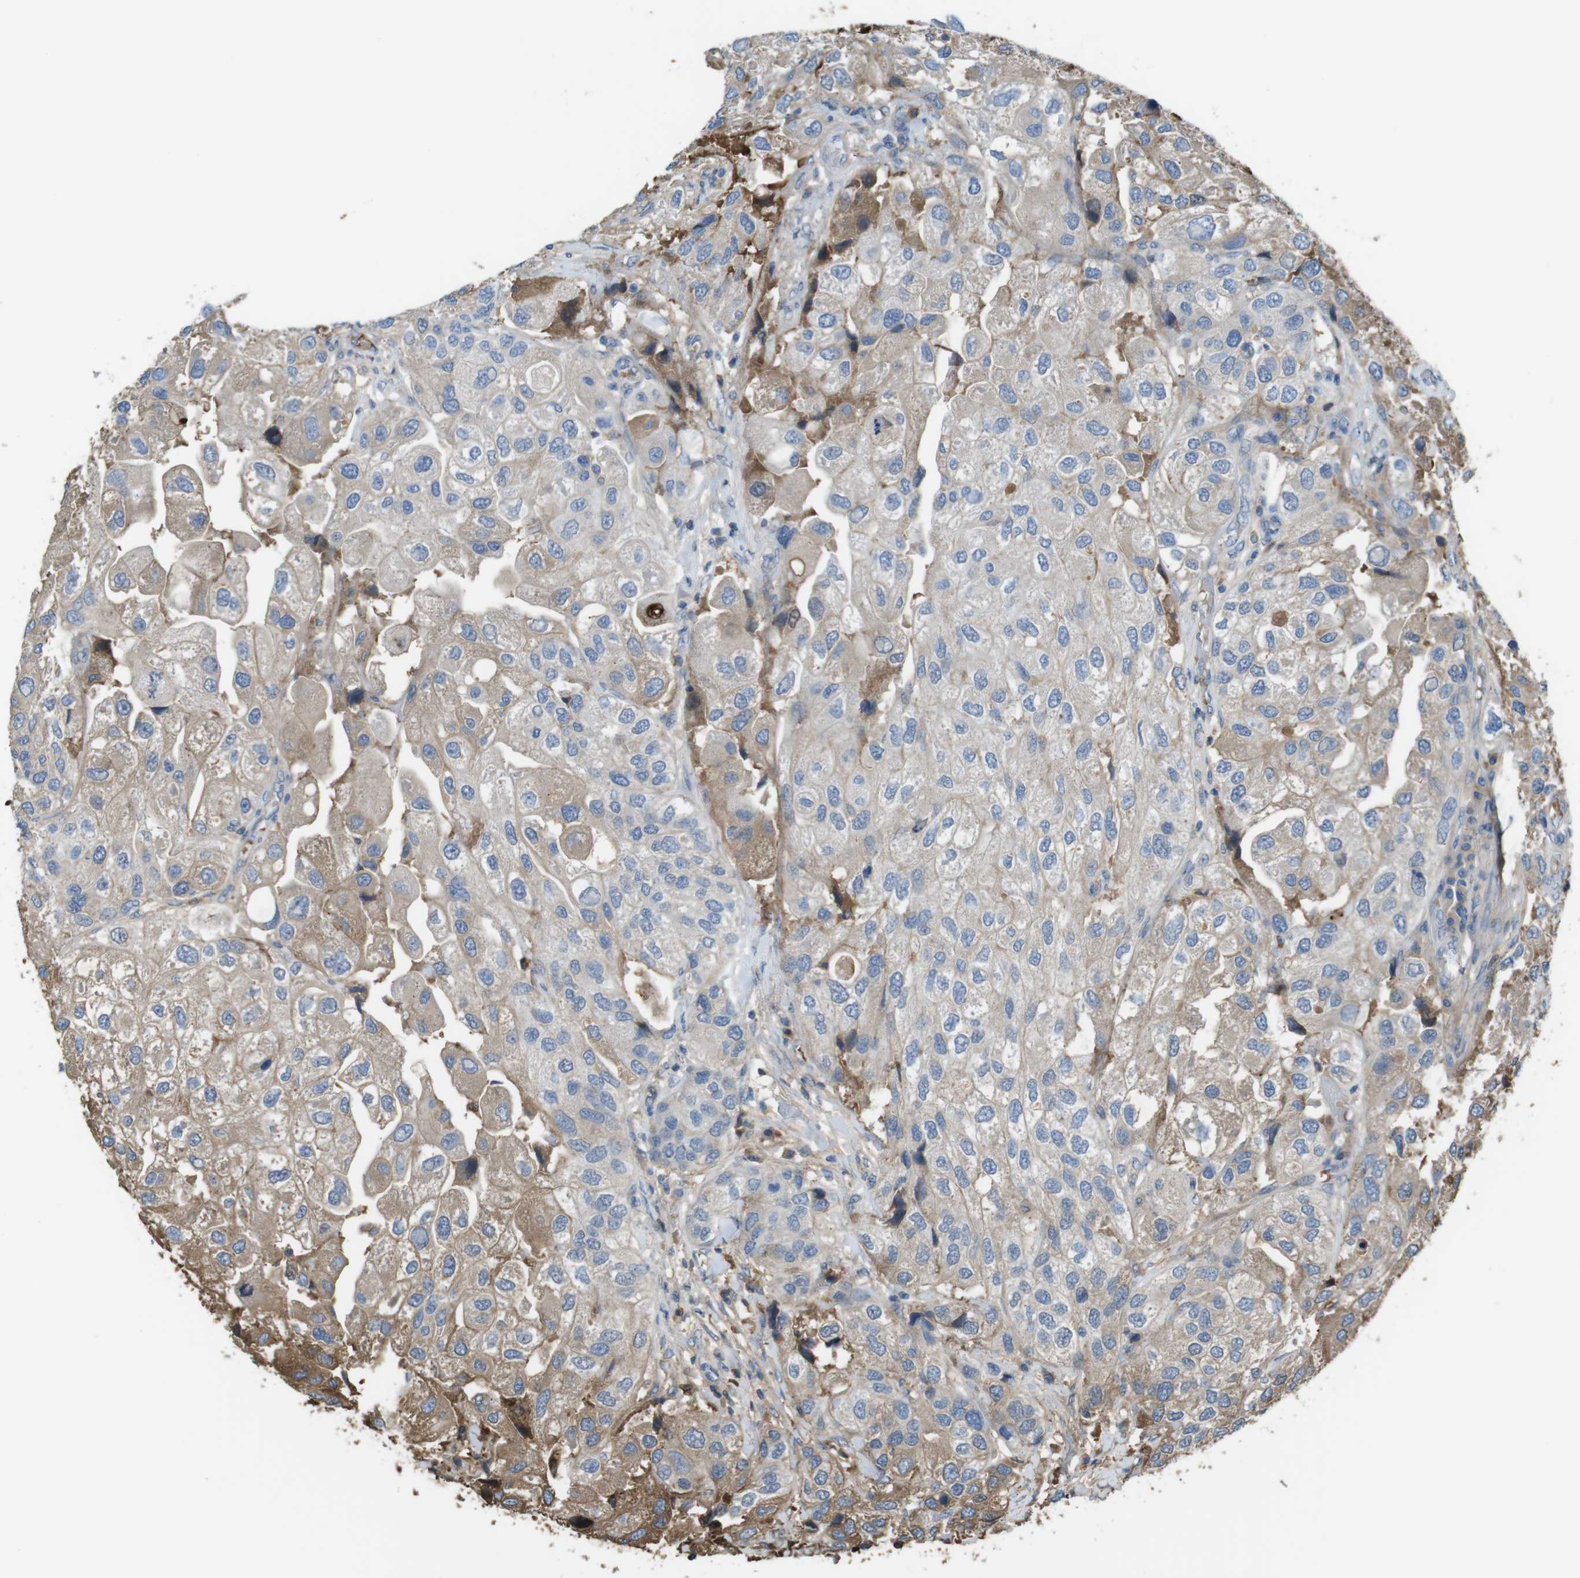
{"staining": {"intensity": "moderate", "quantity": "<25%", "location": "cytoplasmic/membranous"}, "tissue": "urothelial cancer", "cell_type": "Tumor cells", "image_type": "cancer", "snomed": [{"axis": "morphology", "description": "Urothelial carcinoma, High grade"}, {"axis": "topography", "description": "Urinary bladder"}], "caption": "DAB immunohistochemical staining of human high-grade urothelial carcinoma reveals moderate cytoplasmic/membranous protein expression in about <25% of tumor cells.", "gene": "LTBP4", "patient": {"sex": "female", "age": 64}}